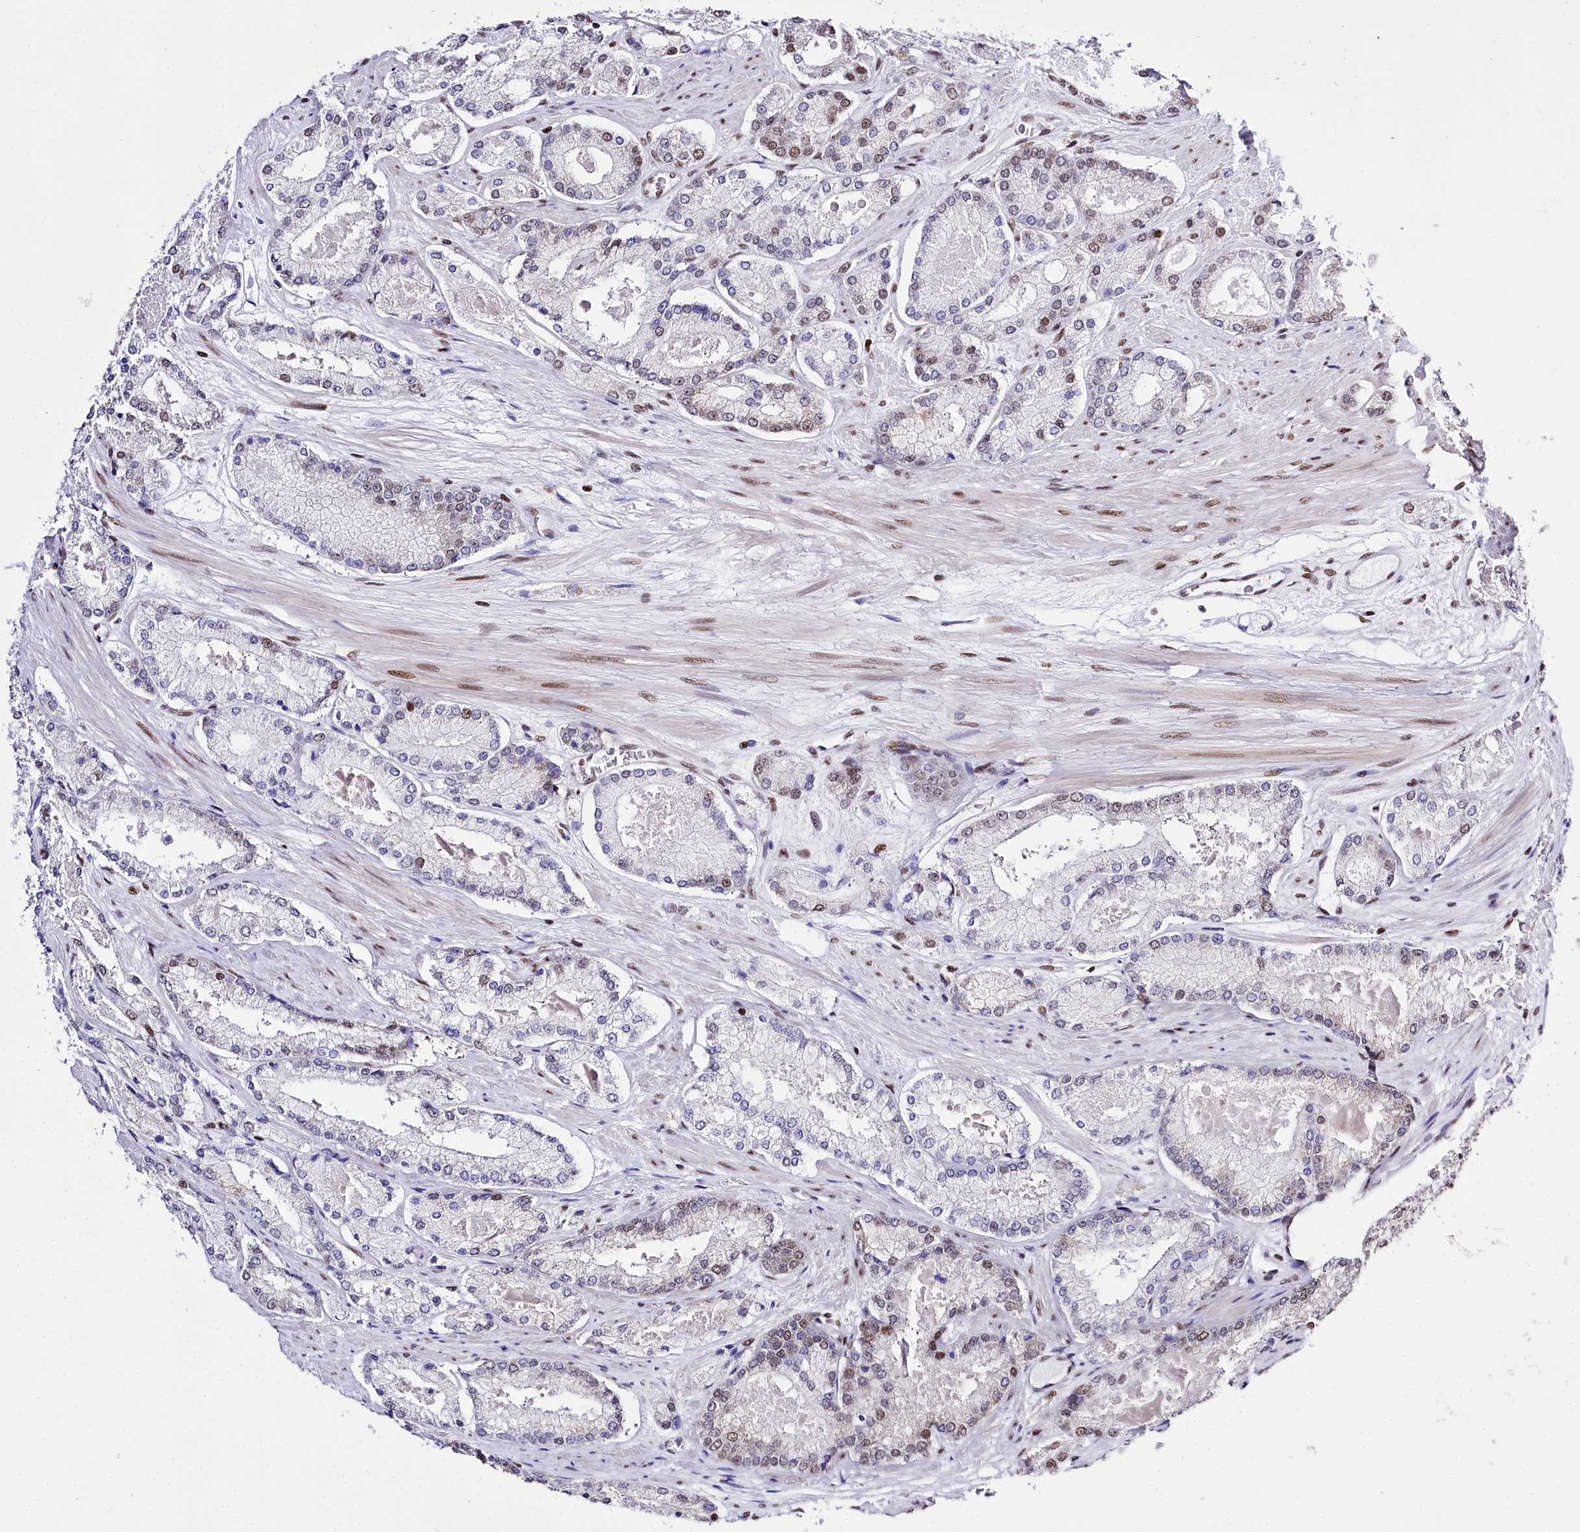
{"staining": {"intensity": "weak", "quantity": "<25%", "location": "nuclear"}, "tissue": "prostate cancer", "cell_type": "Tumor cells", "image_type": "cancer", "snomed": [{"axis": "morphology", "description": "Adenocarcinoma, Low grade"}, {"axis": "topography", "description": "Prostate"}], "caption": "DAB (3,3'-diaminobenzidine) immunohistochemical staining of prostate cancer (adenocarcinoma (low-grade)) displays no significant staining in tumor cells. Nuclei are stained in blue.", "gene": "POU4F3", "patient": {"sex": "male", "age": 74}}